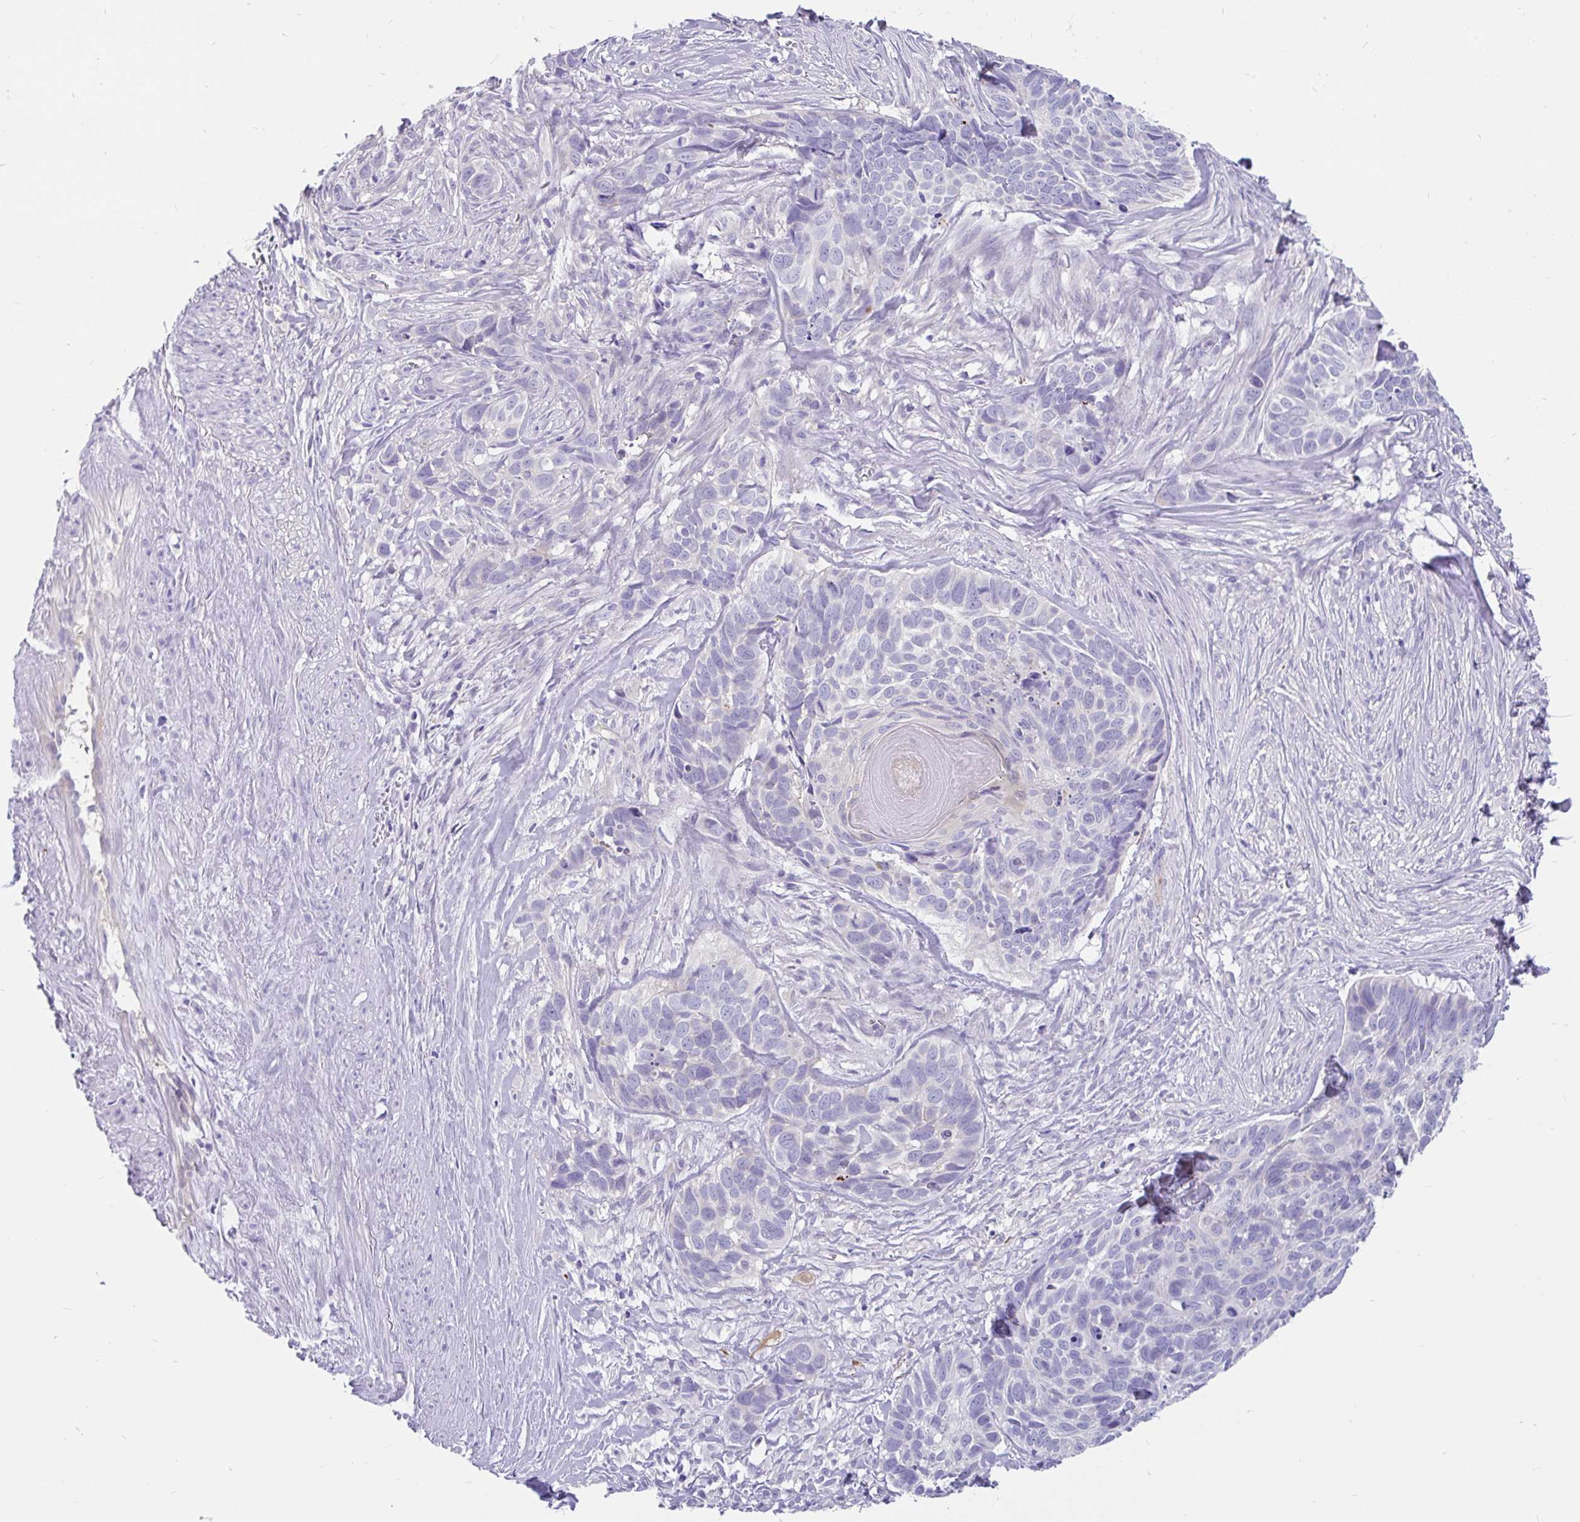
{"staining": {"intensity": "negative", "quantity": "none", "location": "none"}, "tissue": "skin cancer", "cell_type": "Tumor cells", "image_type": "cancer", "snomed": [{"axis": "morphology", "description": "Basal cell carcinoma"}, {"axis": "topography", "description": "Skin"}], "caption": "Skin cancer was stained to show a protein in brown. There is no significant expression in tumor cells.", "gene": "KIAA2013", "patient": {"sex": "female", "age": 82}}